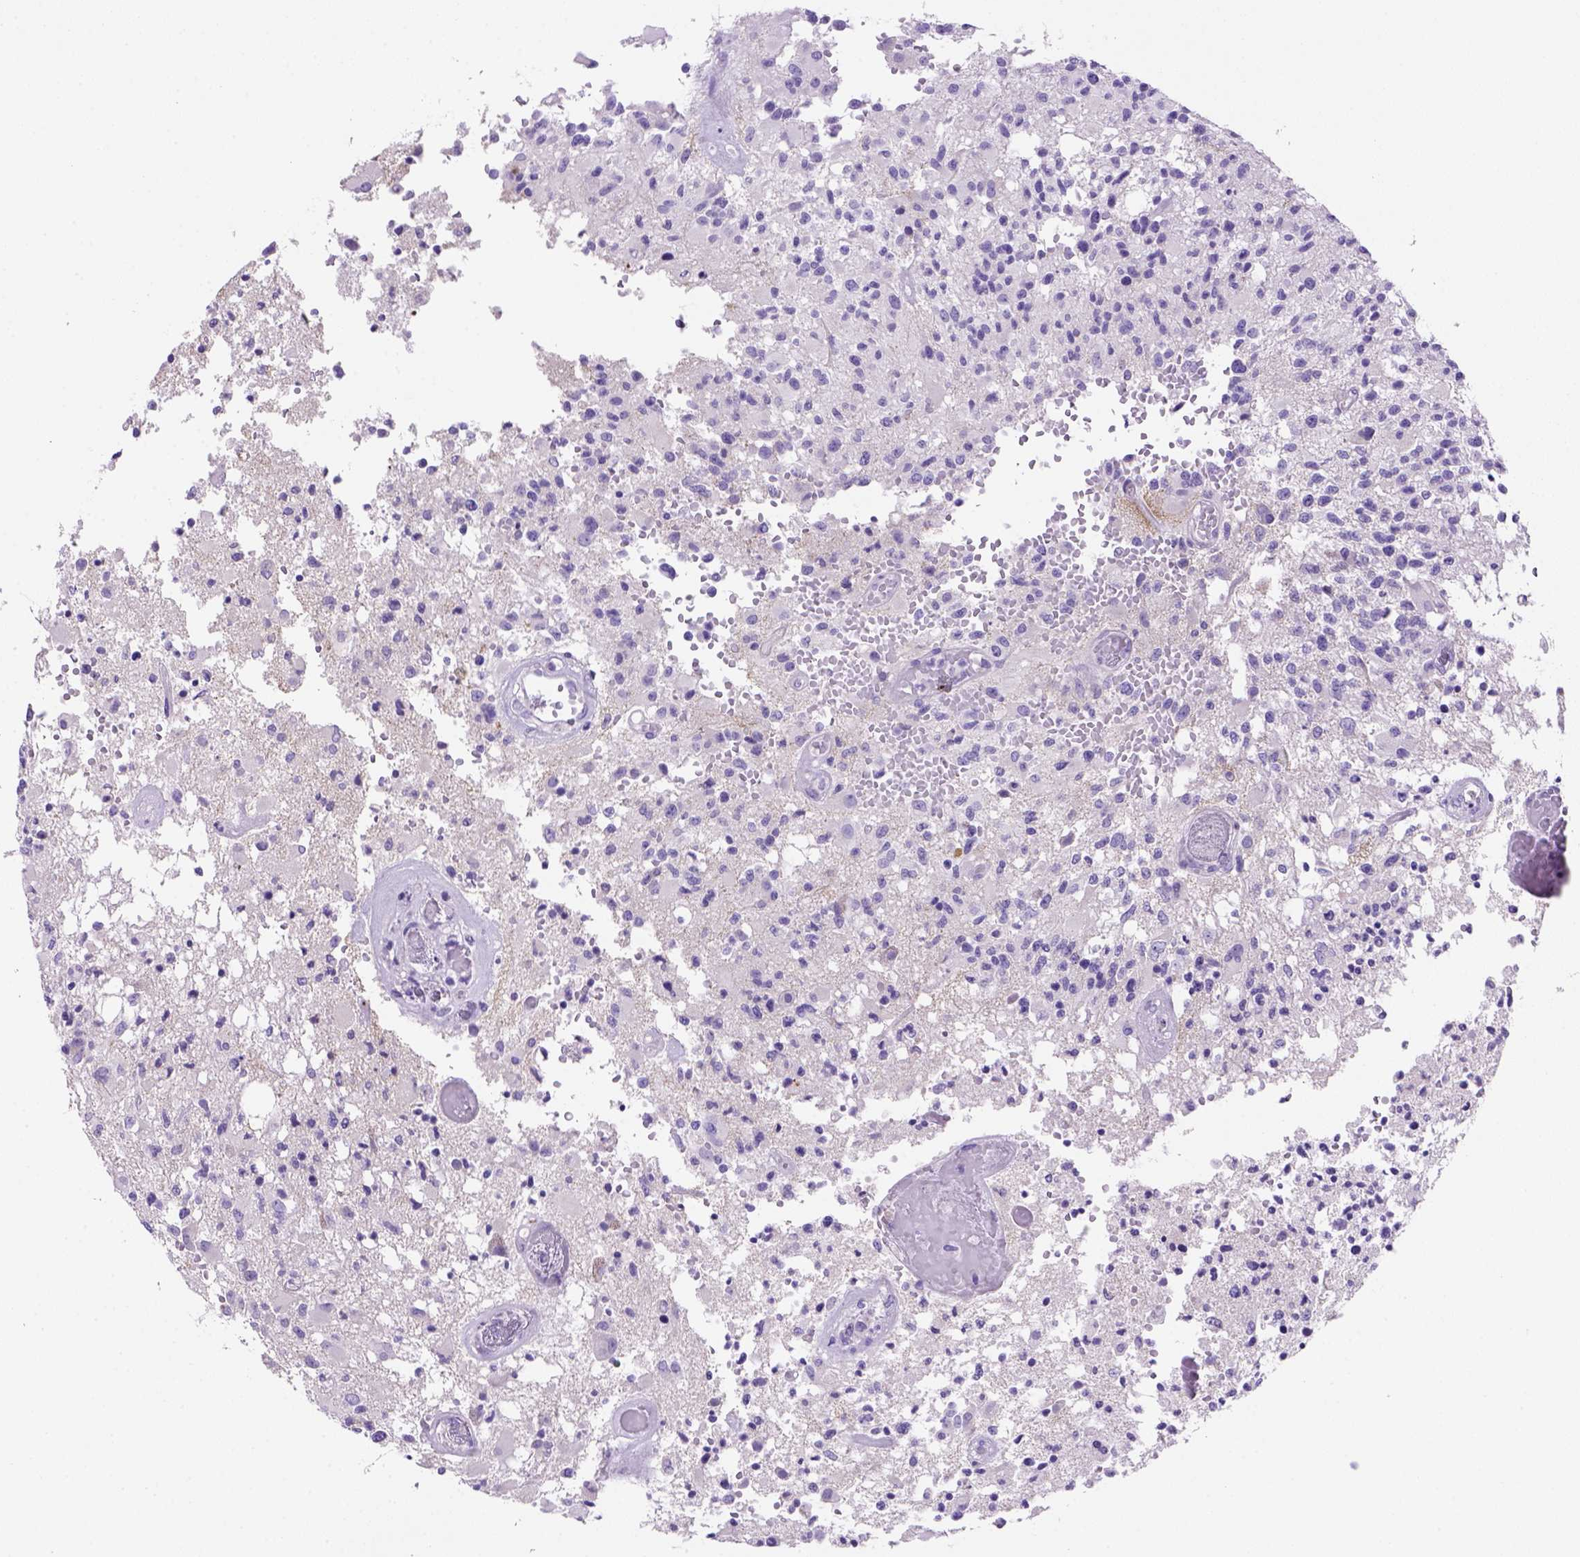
{"staining": {"intensity": "negative", "quantity": "none", "location": "none"}, "tissue": "glioma", "cell_type": "Tumor cells", "image_type": "cancer", "snomed": [{"axis": "morphology", "description": "Glioma, malignant, High grade"}, {"axis": "topography", "description": "Brain"}], "caption": "A photomicrograph of glioma stained for a protein exhibits no brown staining in tumor cells.", "gene": "SIRPD", "patient": {"sex": "female", "age": 63}}